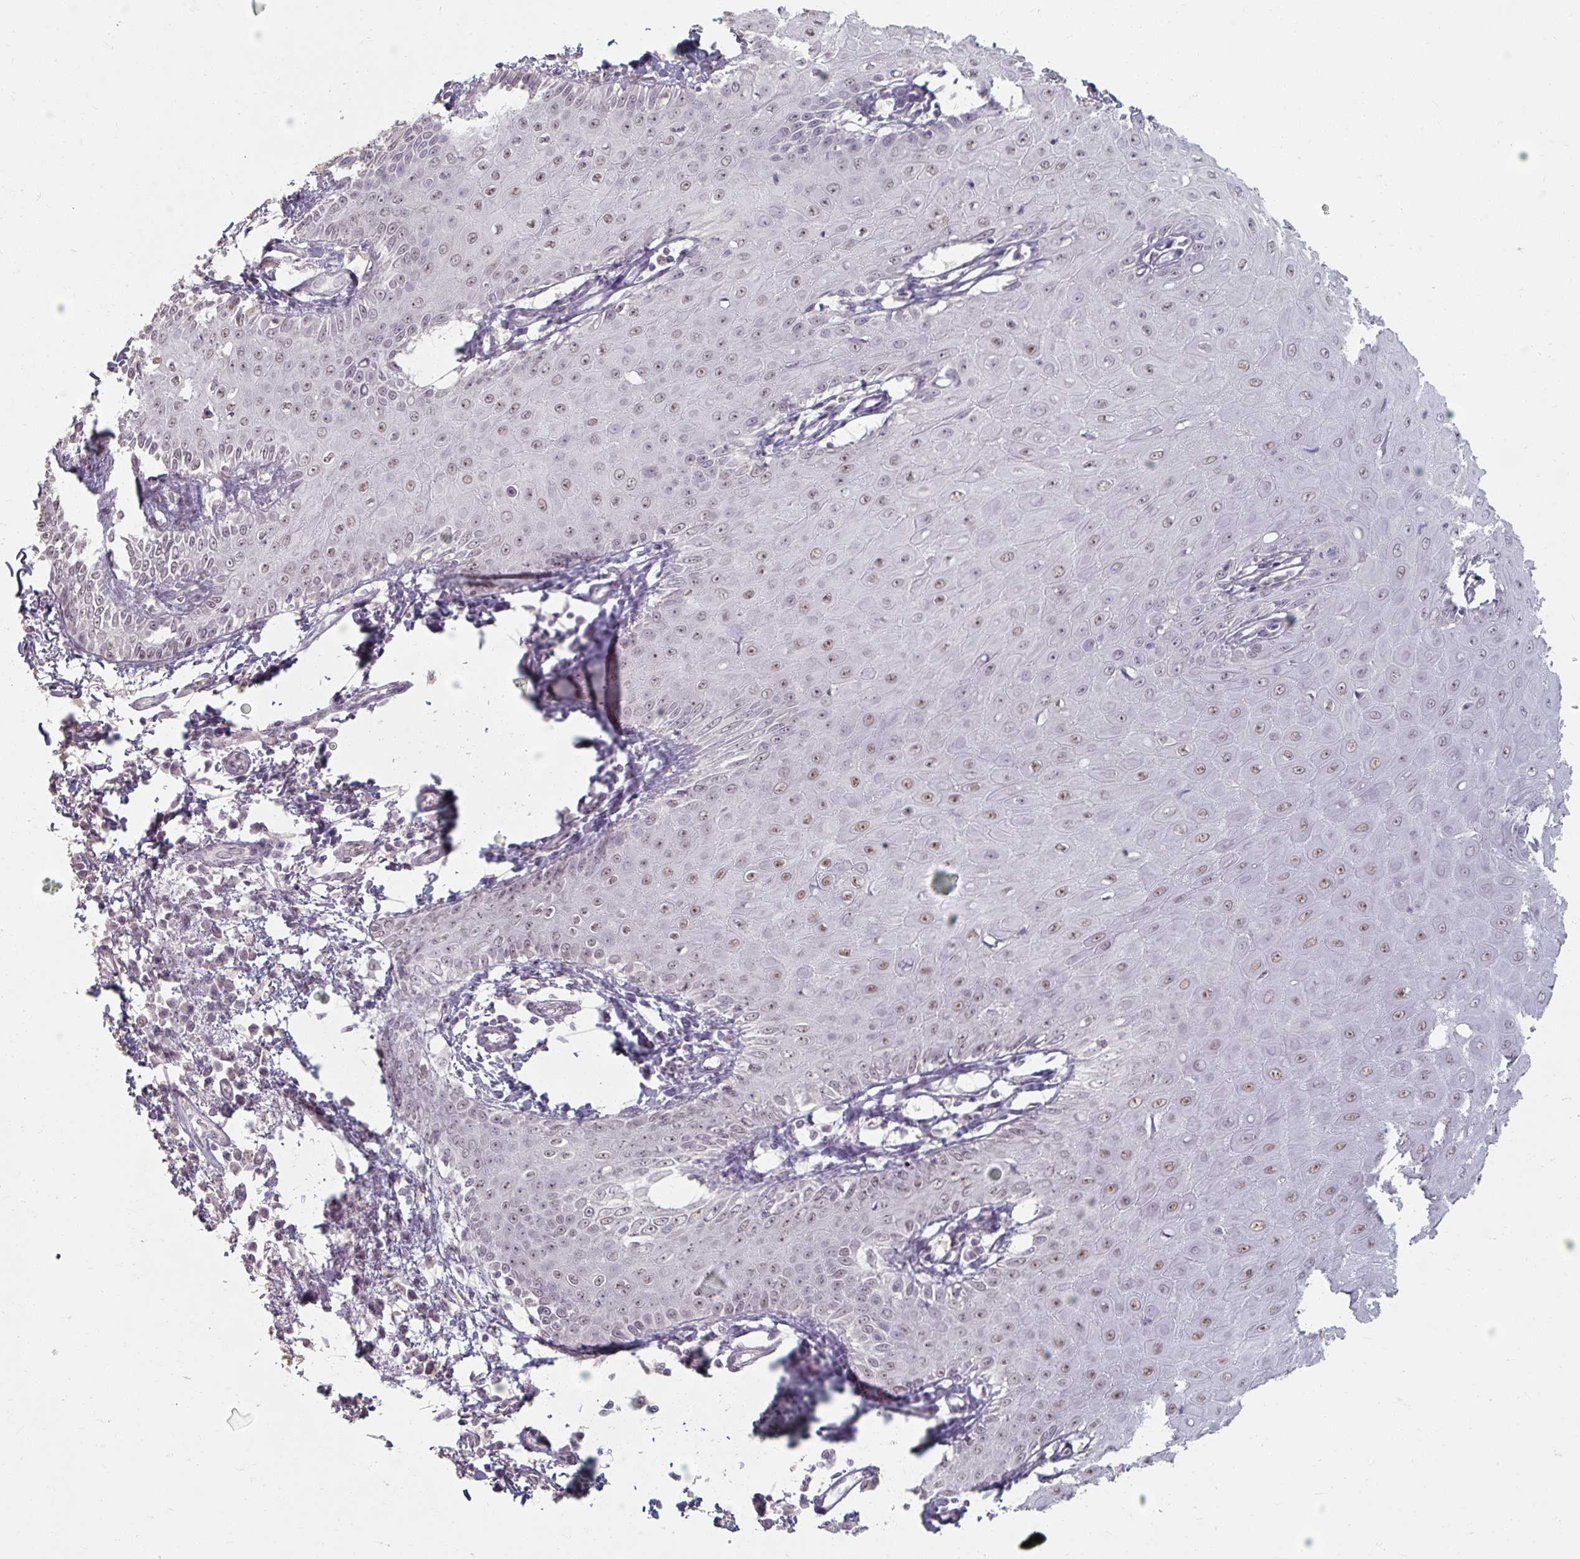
{"staining": {"intensity": "weak", "quantity": "<25%", "location": "nuclear"}, "tissue": "skin cancer", "cell_type": "Tumor cells", "image_type": "cancer", "snomed": [{"axis": "morphology", "description": "Squamous cell carcinoma, NOS"}, {"axis": "topography", "description": "Skin"}], "caption": "There is no significant expression in tumor cells of skin cancer.", "gene": "ZFTRAF1", "patient": {"sex": "male", "age": 70}}